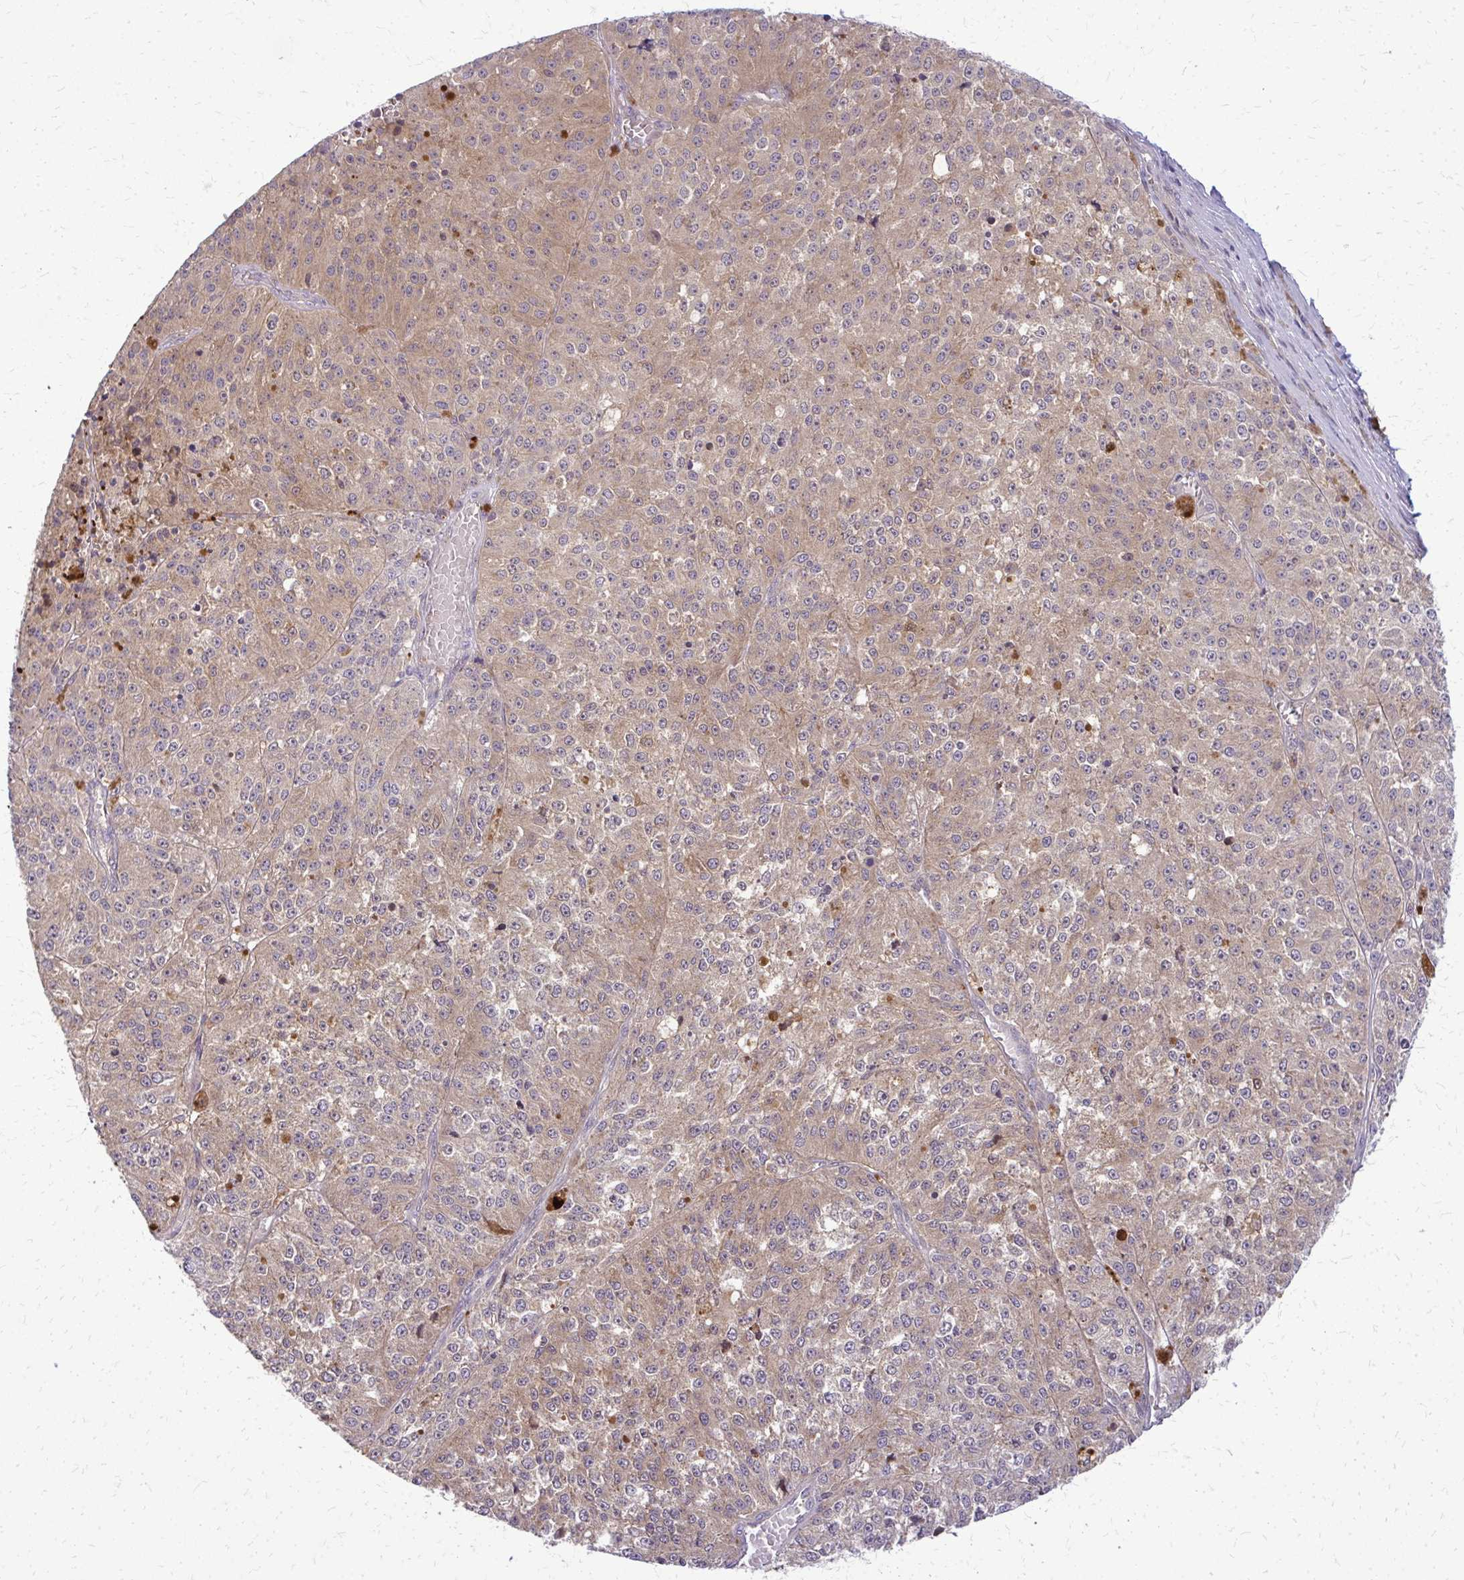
{"staining": {"intensity": "moderate", "quantity": ">75%", "location": "cytoplasmic/membranous"}, "tissue": "melanoma", "cell_type": "Tumor cells", "image_type": "cancer", "snomed": [{"axis": "morphology", "description": "Malignant melanoma, Metastatic site"}, {"axis": "topography", "description": "Lymph node"}], "caption": "A photomicrograph of human melanoma stained for a protein shows moderate cytoplasmic/membranous brown staining in tumor cells.", "gene": "OXNAD1", "patient": {"sex": "female", "age": 64}}